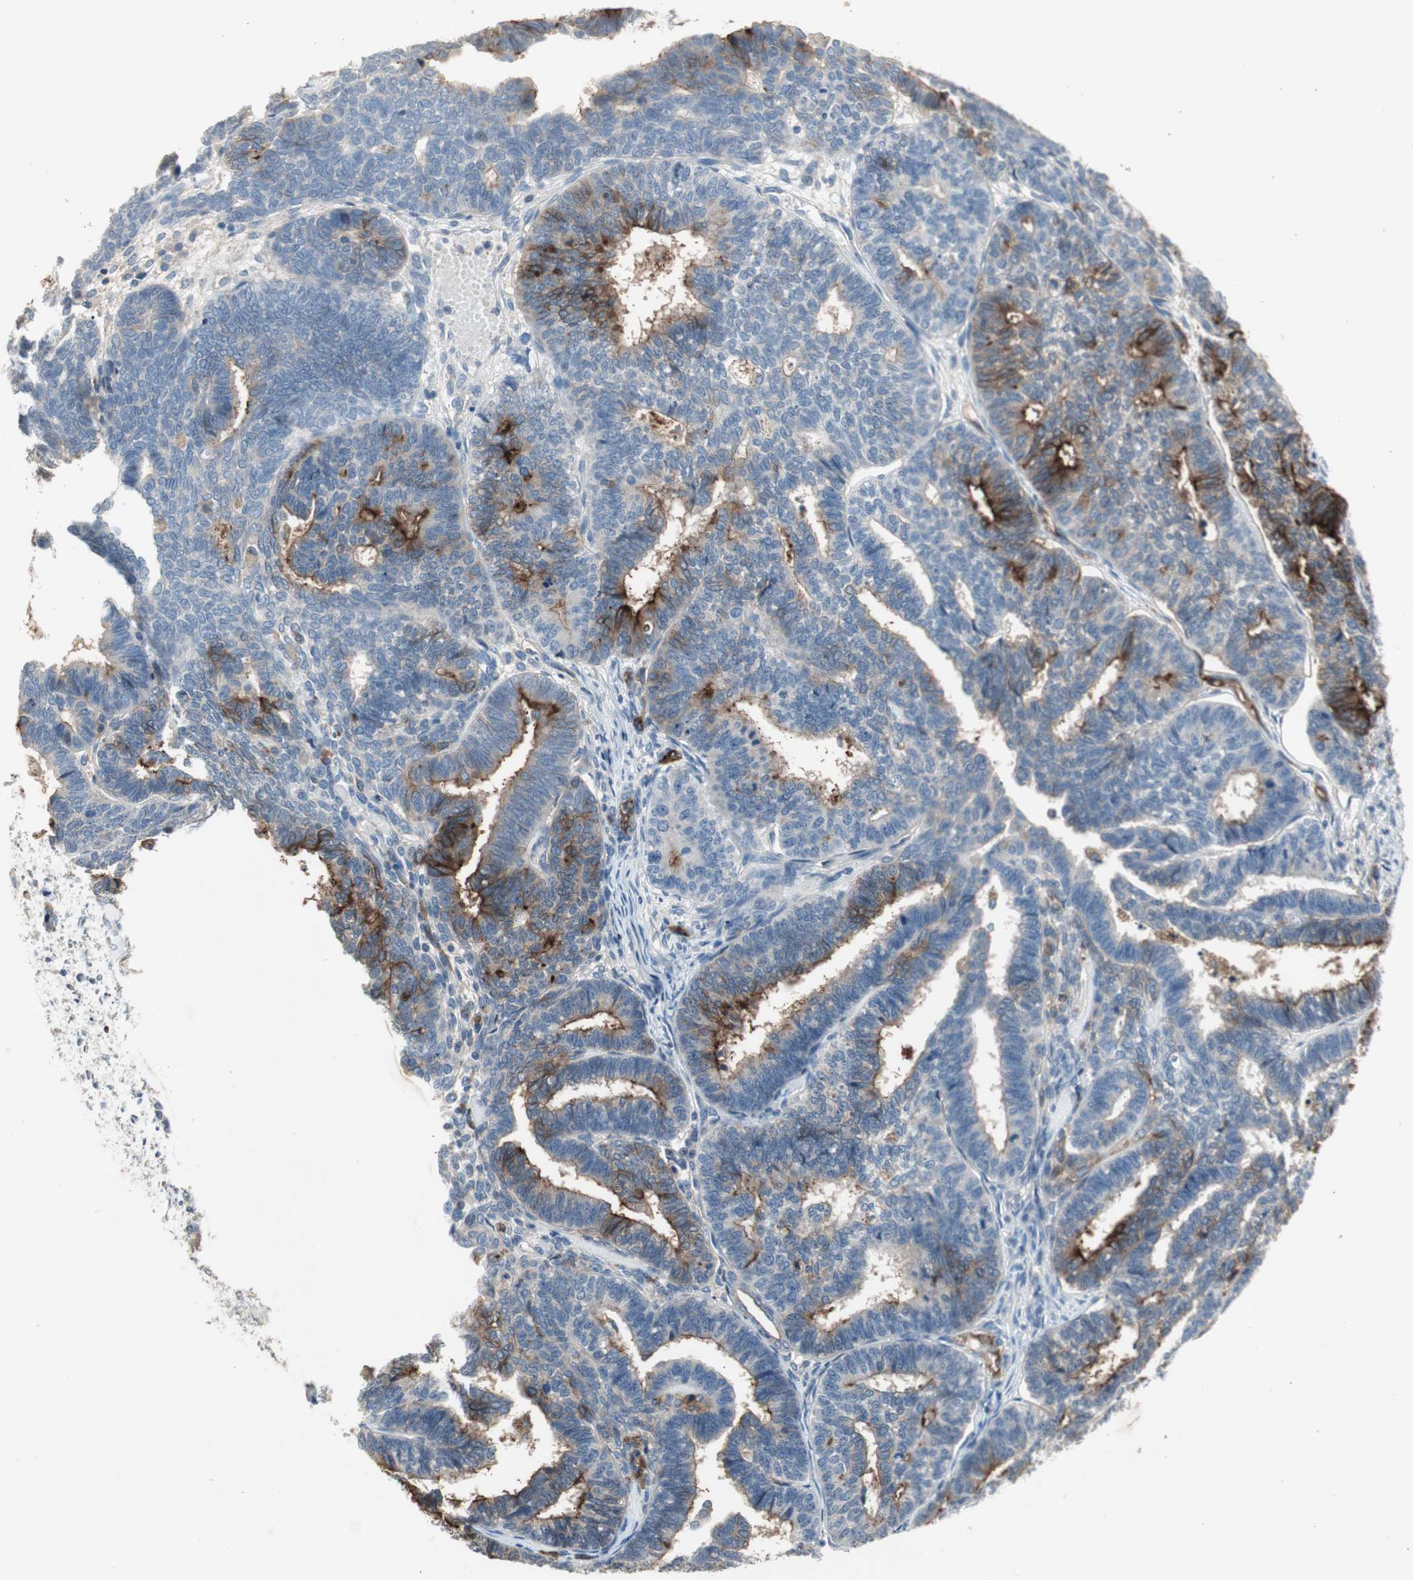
{"staining": {"intensity": "strong", "quantity": "<25%", "location": "cytoplasmic/membranous"}, "tissue": "endometrial cancer", "cell_type": "Tumor cells", "image_type": "cancer", "snomed": [{"axis": "morphology", "description": "Adenocarcinoma, NOS"}, {"axis": "topography", "description": "Endometrium"}], "caption": "Brown immunohistochemical staining in human endometrial cancer demonstrates strong cytoplasmic/membranous expression in approximately <25% of tumor cells.", "gene": "ALPL", "patient": {"sex": "female", "age": 70}}